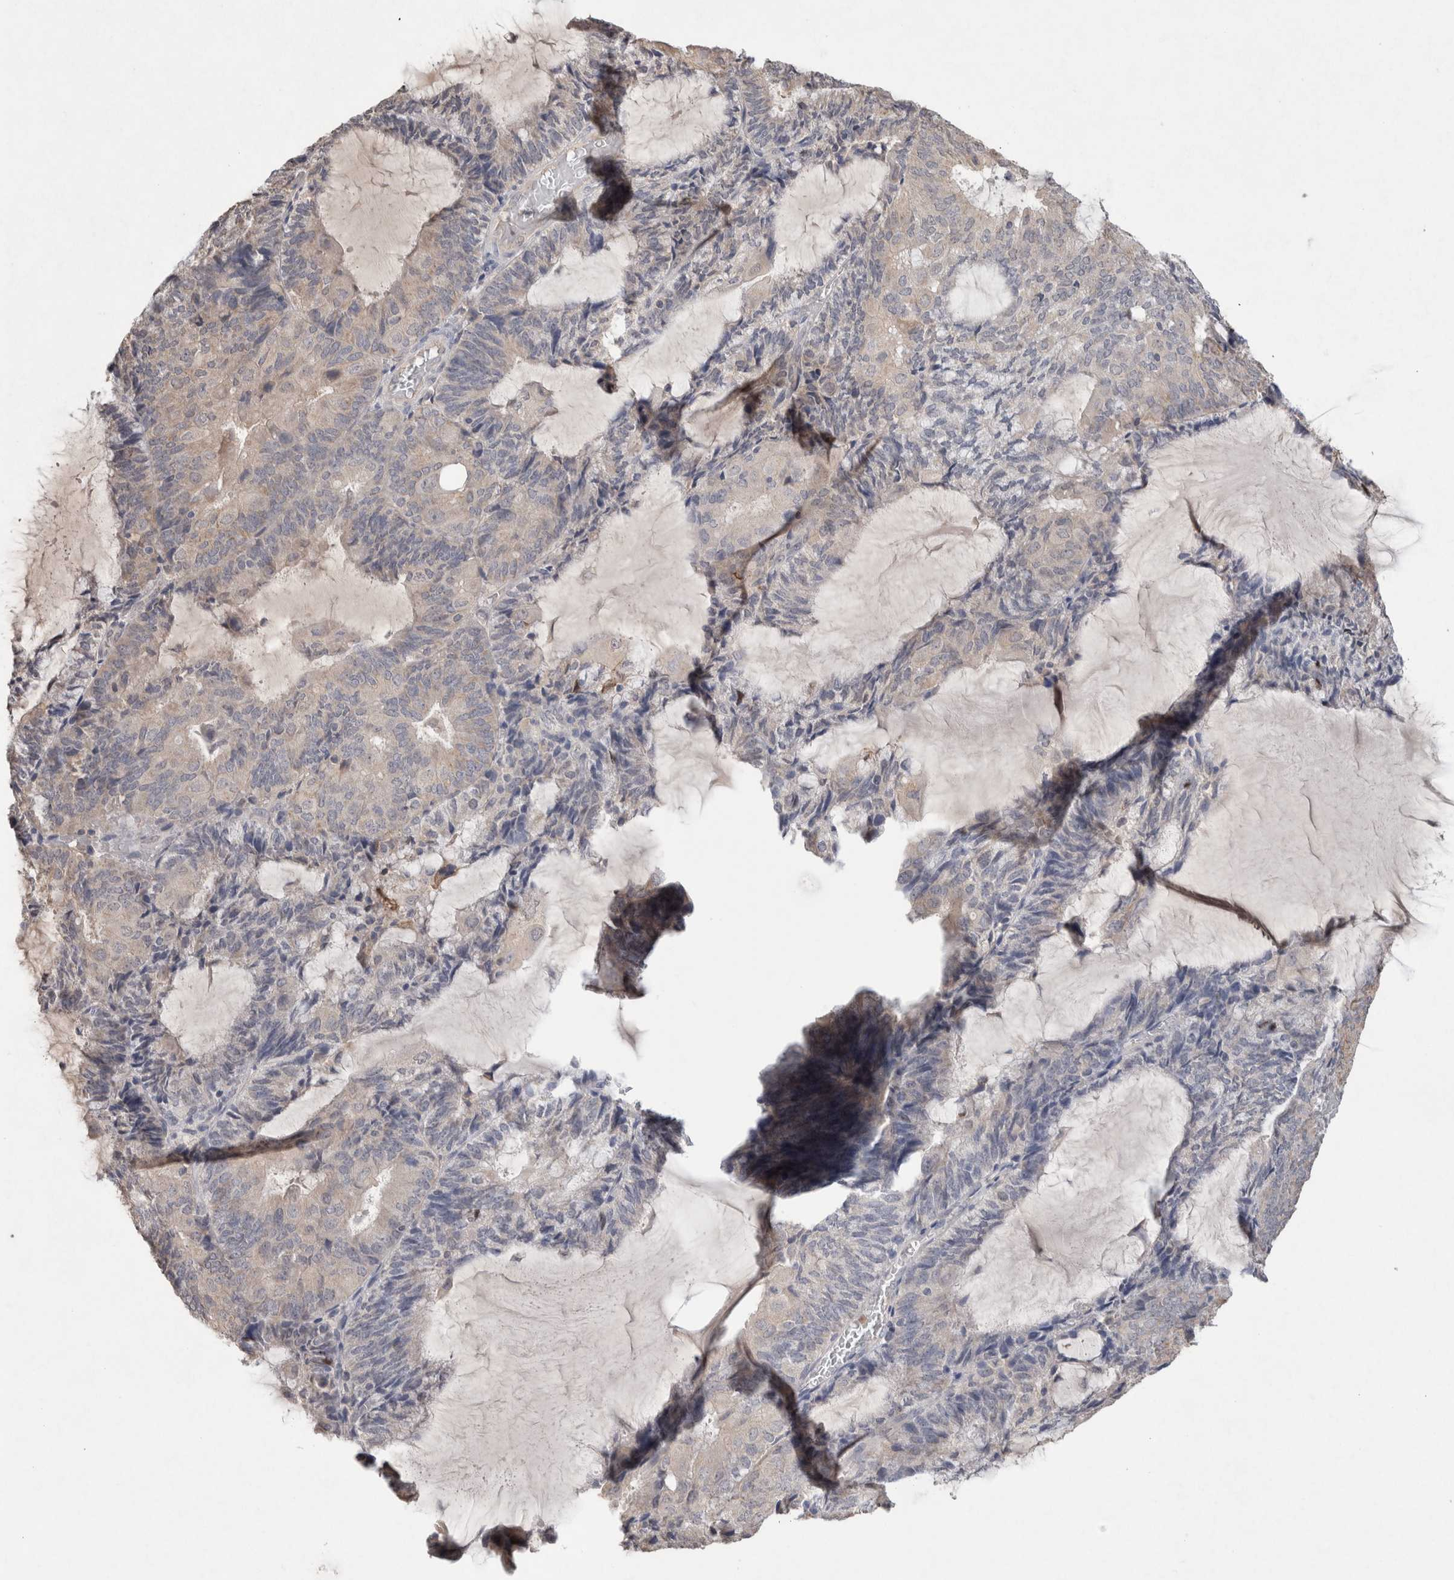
{"staining": {"intensity": "negative", "quantity": "none", "location": "none"}, "tissue": "endometrial cancer", "cell_type": "Tumor cells", "image_type": "cancer", "snomed": [{"axis": "morphology", "description": "Adenocarcinoma, NOS"}, {"axis": "topography", "description": "Endometrium"}], "caption": "This histopathology image is of endometrial adenocarcinoma stained with immunohistochemistry to label a protein in brown with the nuclei are counter-stained blue. There is no positivity in tumor cells.", "gene": "FABP7", "patient": {"sex": "female", "age": 81}}